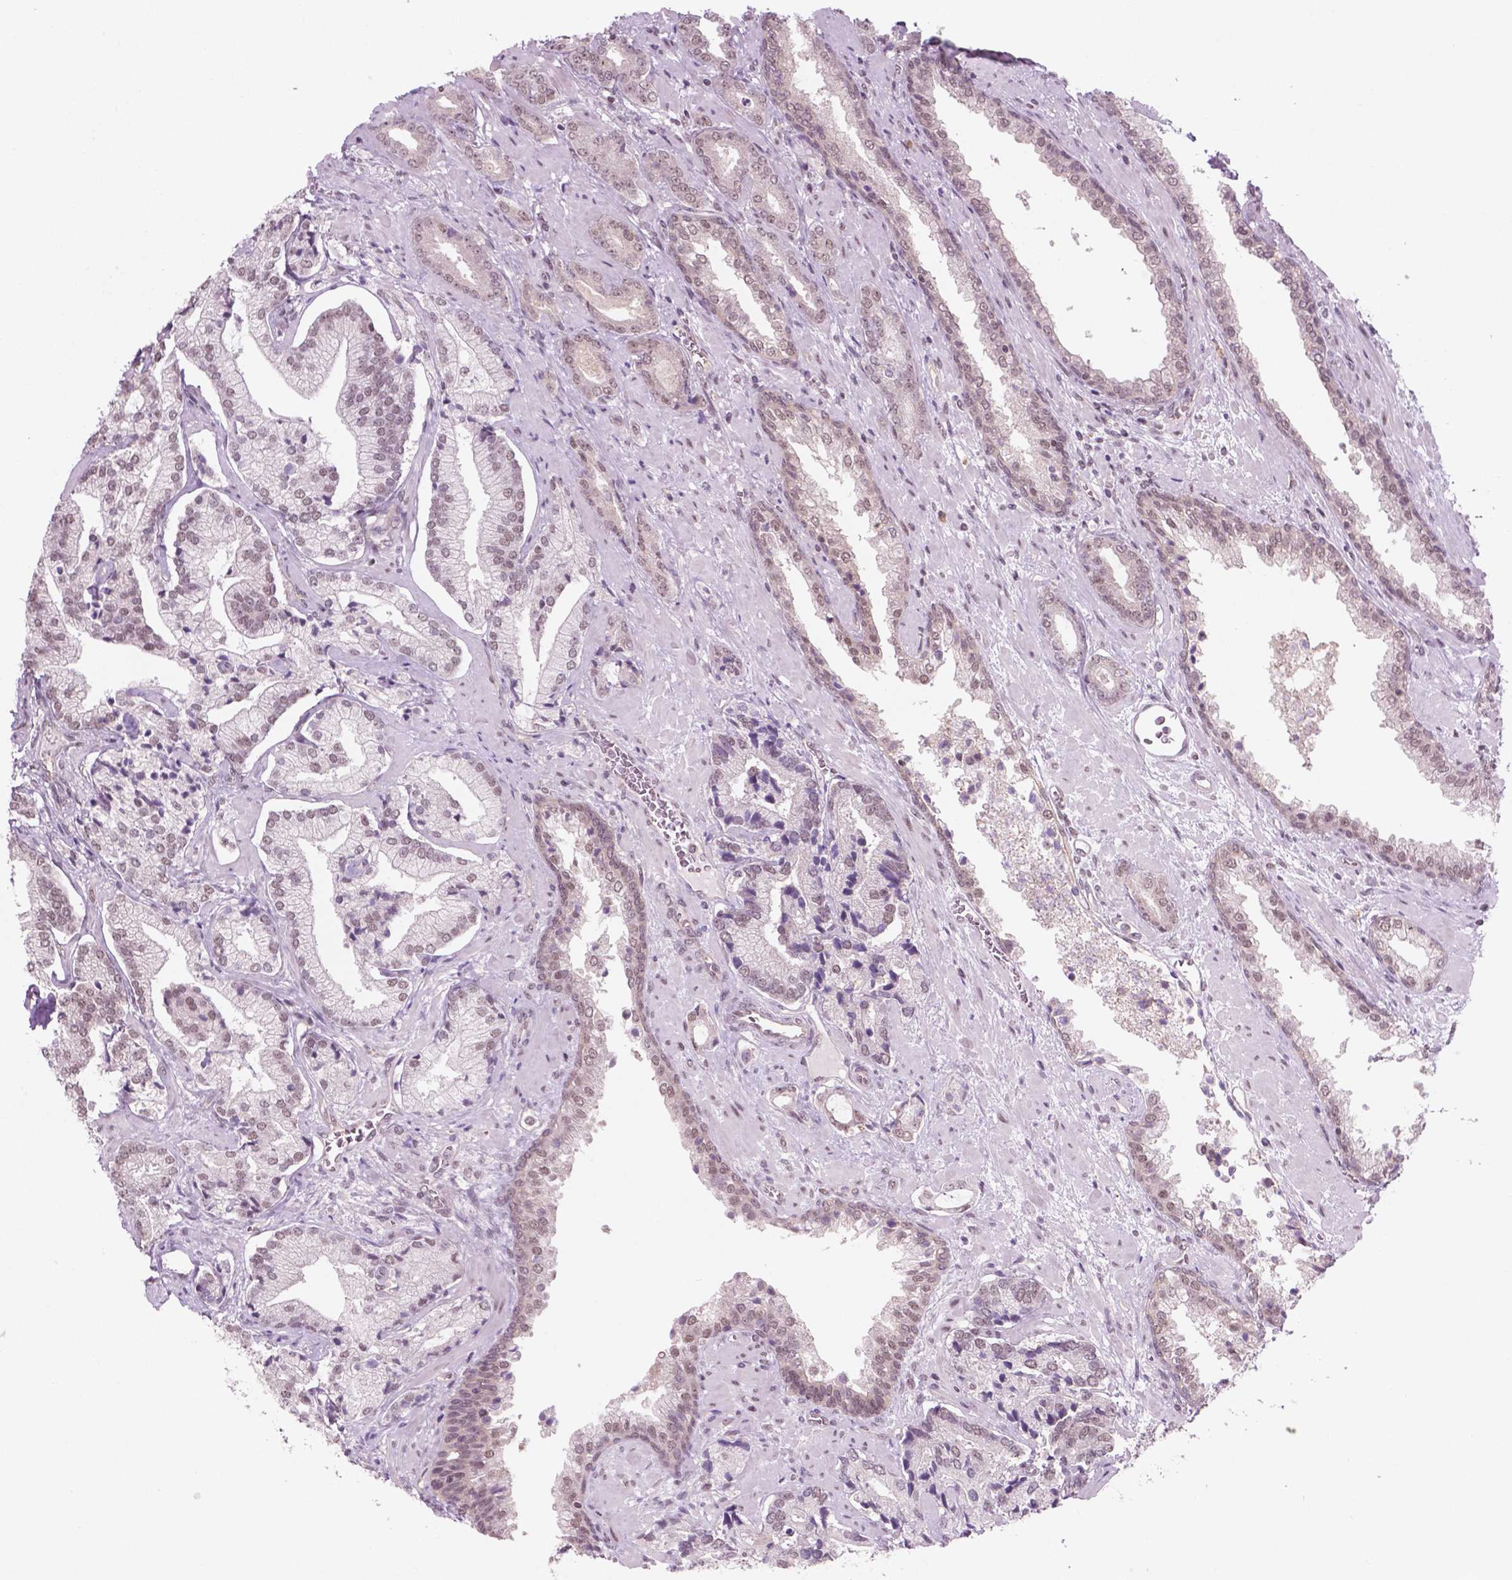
{"staining": {"intensity": "moderate", "quantity": "25%-75%", "location": "nuclear"}, "tissue": "prostate cancer", "cell_type": "Tumor cells", "image_type": "cancer", "snomed": [{"axis": "morphology", "description": "Adenocarcinoma, Low grade"}, {"axis": "topography", "description": "Prostate"}], "caption": "Low-grade adenocarcinoma (prostate) stained with DAB IHC shows medium levels of moderate nuclear staining in about 25%-75% of tumor cells. (Stains: DAB (3,3'-diaminobenzidine) in brown, nuclei in blue, Microscopy: brightfield microscopy at high magnification).", "gene": "PHAX", "patient": {"sex": "male", "age": 61}}